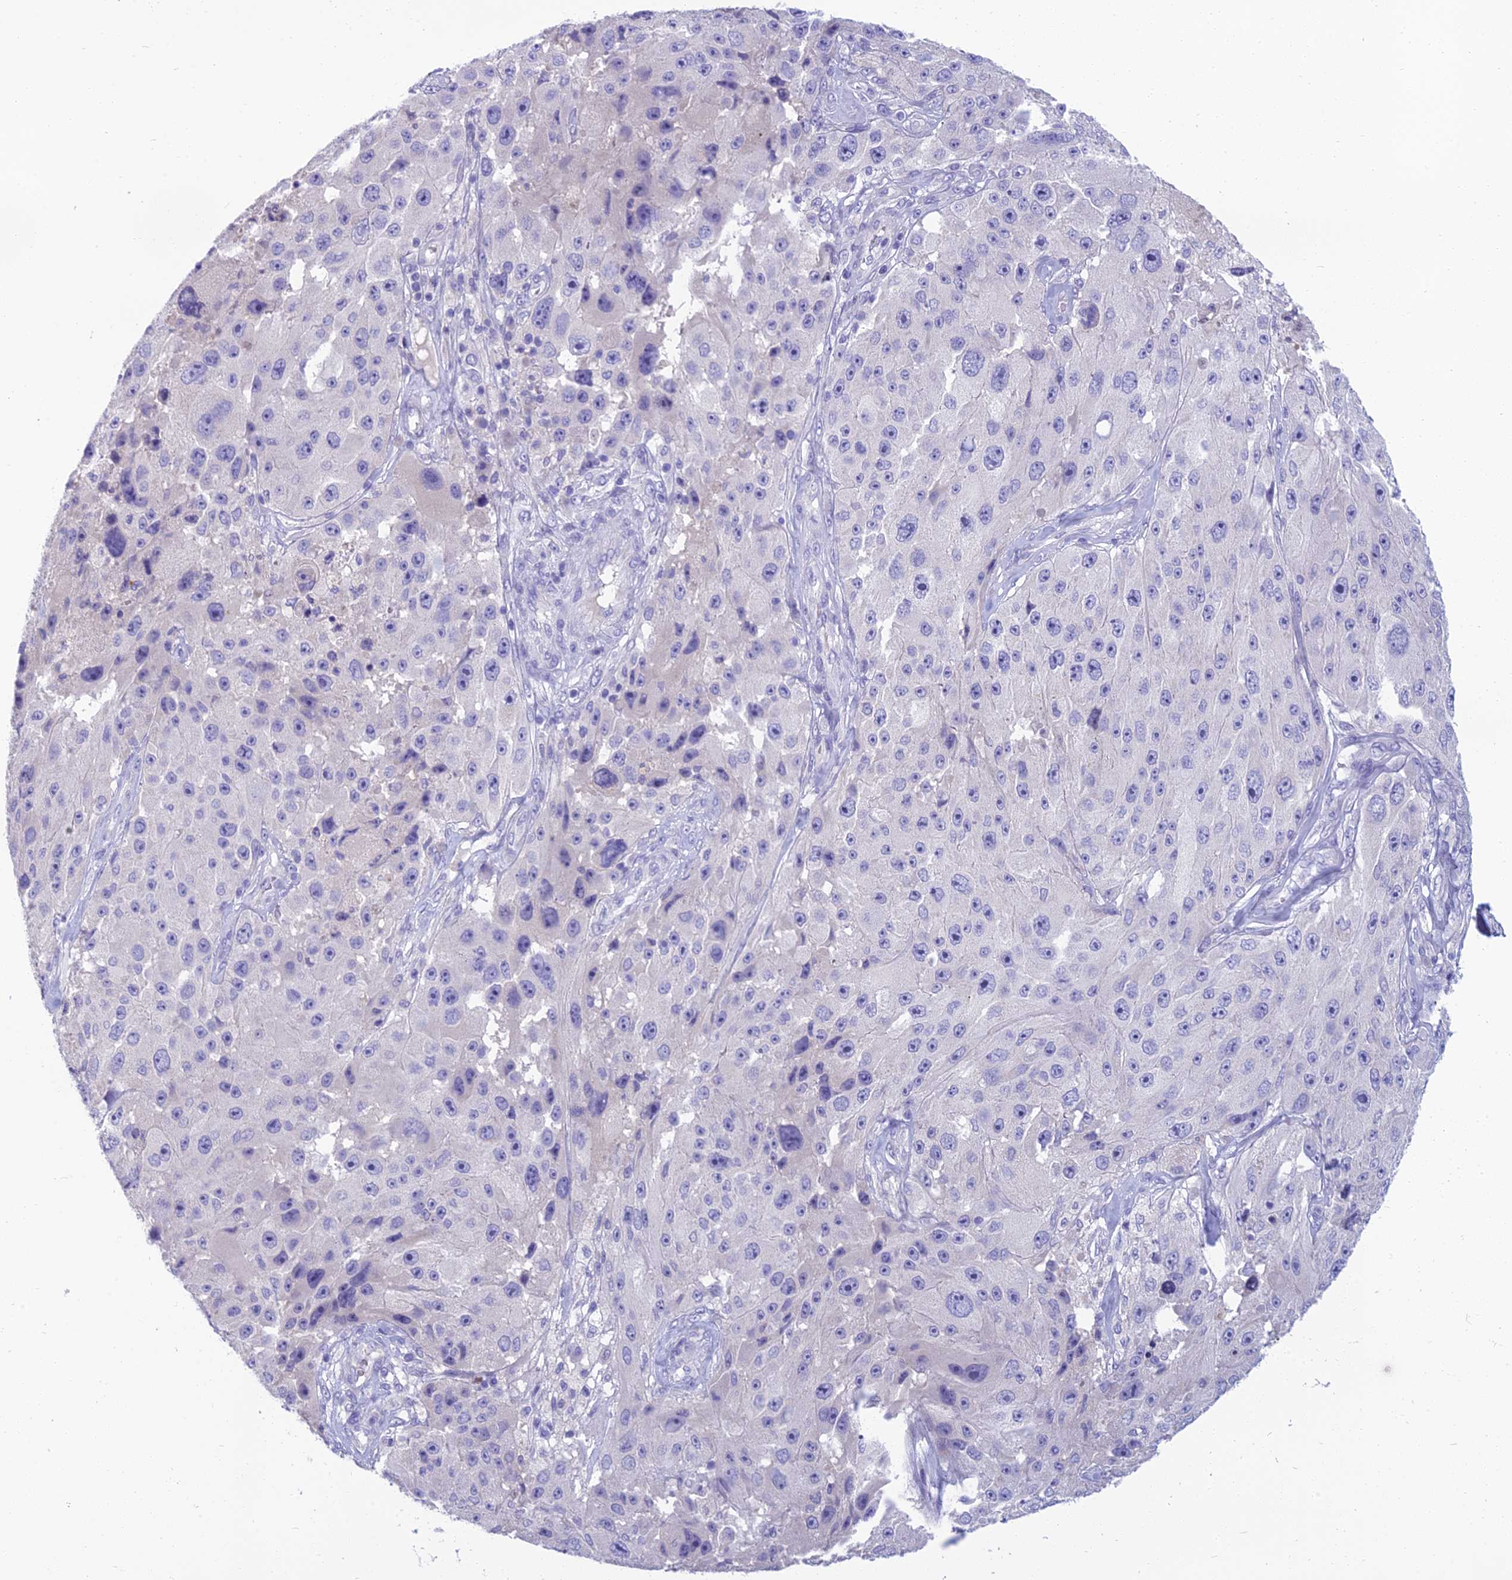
{"staining": {"intensity": "negative", "quantity": "none", "location": "none"}, "tissue": "melanoma", "cell_type": "Tumor cells", "image_type": "cancer", "snomed": [{"axis": "morphology", "description": "Malignant melanoma, Metastatic site"}, {"axis": "topography", "description": "Lymph node"}], "caption": "This is an immunohistochemistry (IHC) image of malignant melanoma (metastatic site). There is no staining in tumor cells.", "gene": "SPTLC3", "patient": {"sex": "male", "age": 62}}